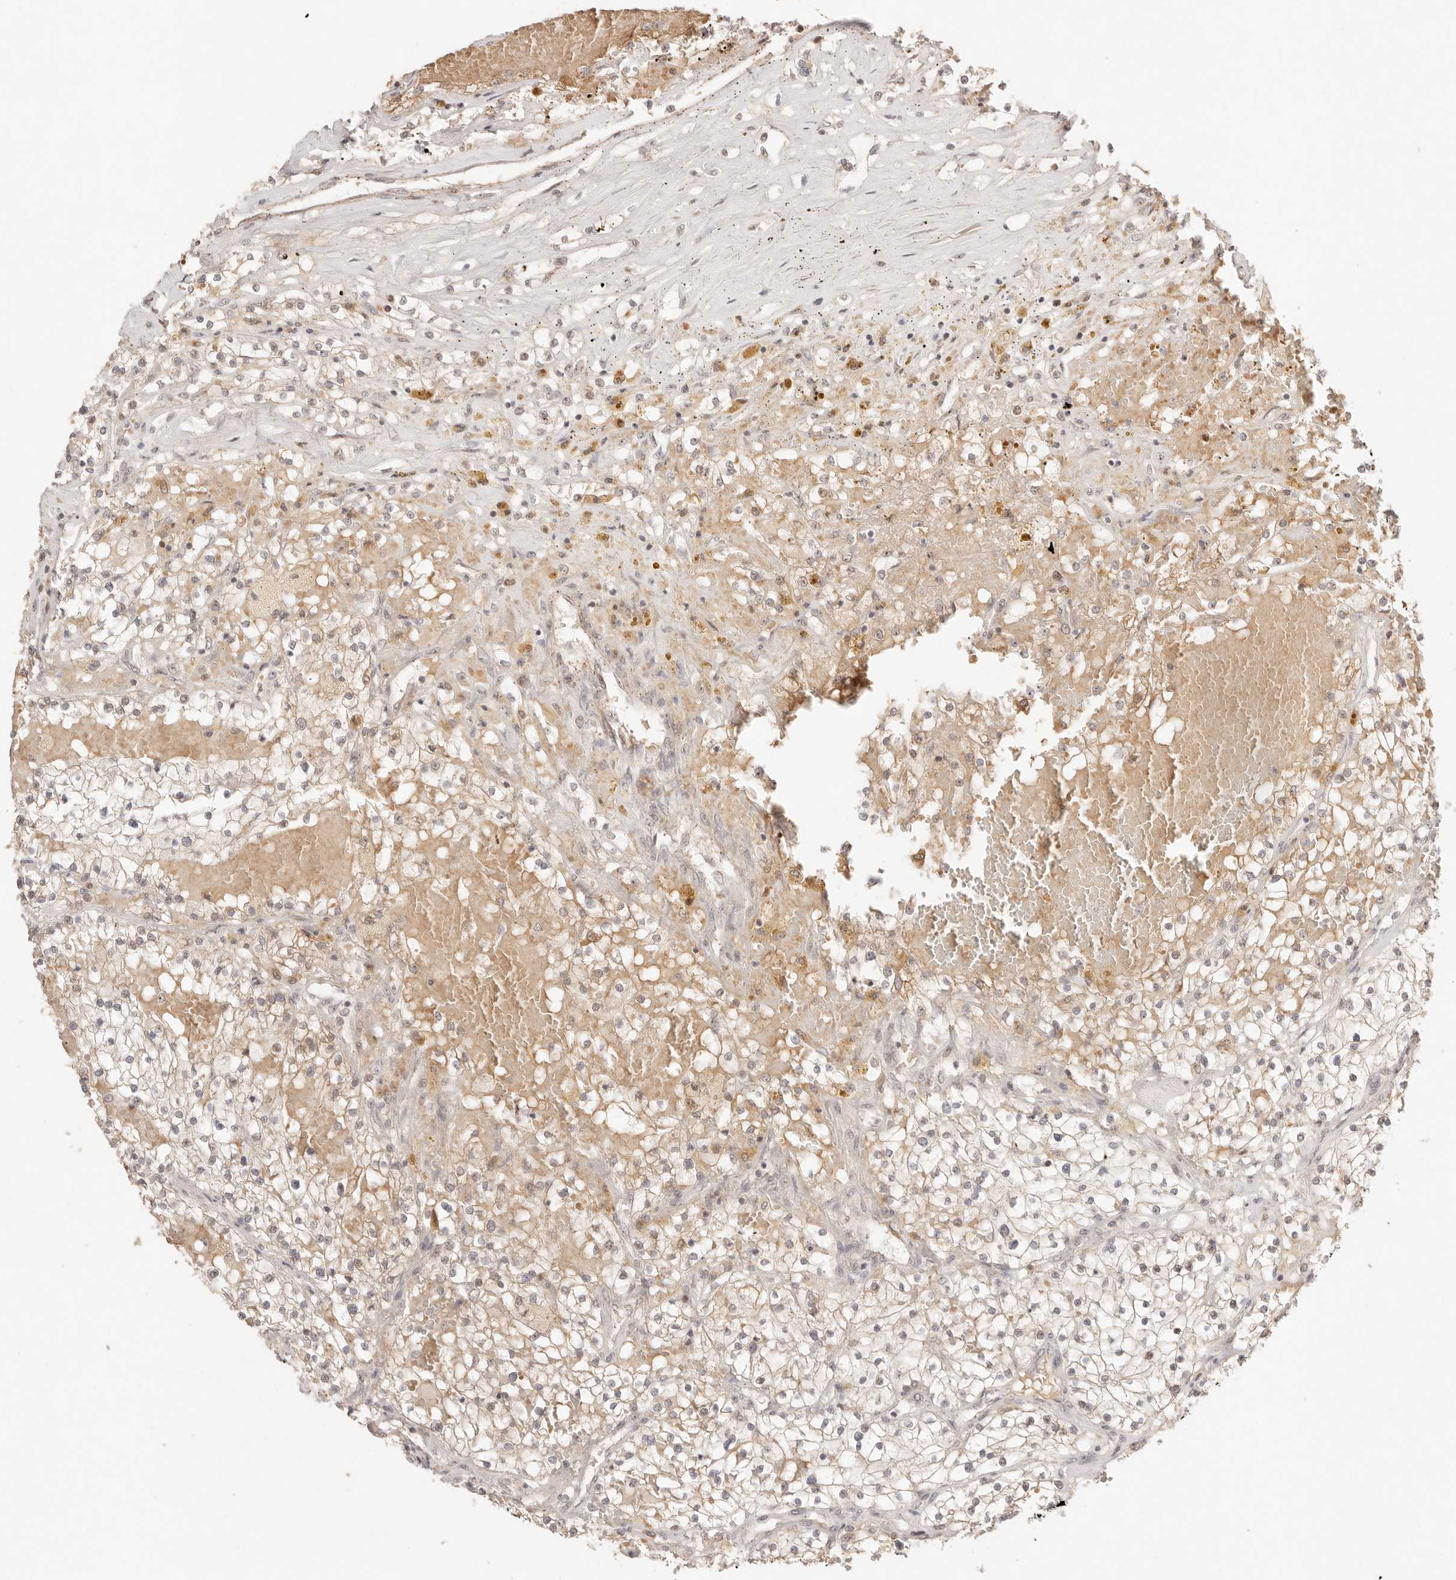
{"staining": {"intensity": "weak", "quantity": ">75%", "location": "cytoplasmic/membranous,nuclear"}, "tissue": "renal cancer", "cell_type": "Tumor cells", "image_type": "cancer", "snomed": [{"axis": "morphology", "description": "Normal tissue, NOS"}, {"axis": "morphology", "description": "Adenocarcinoma, NOS"}, {"axis": "topography", "description": "Kidney"}], "caption": "Brown immunohistochemical staining in renal cancer (adenocarcinoma) displays weak cytoplasmic/membranous and nuclear staining in approximately >75% of tumor cells.", "gene": "MEP1A", "patient": {"sex": "male", "age": 68}}